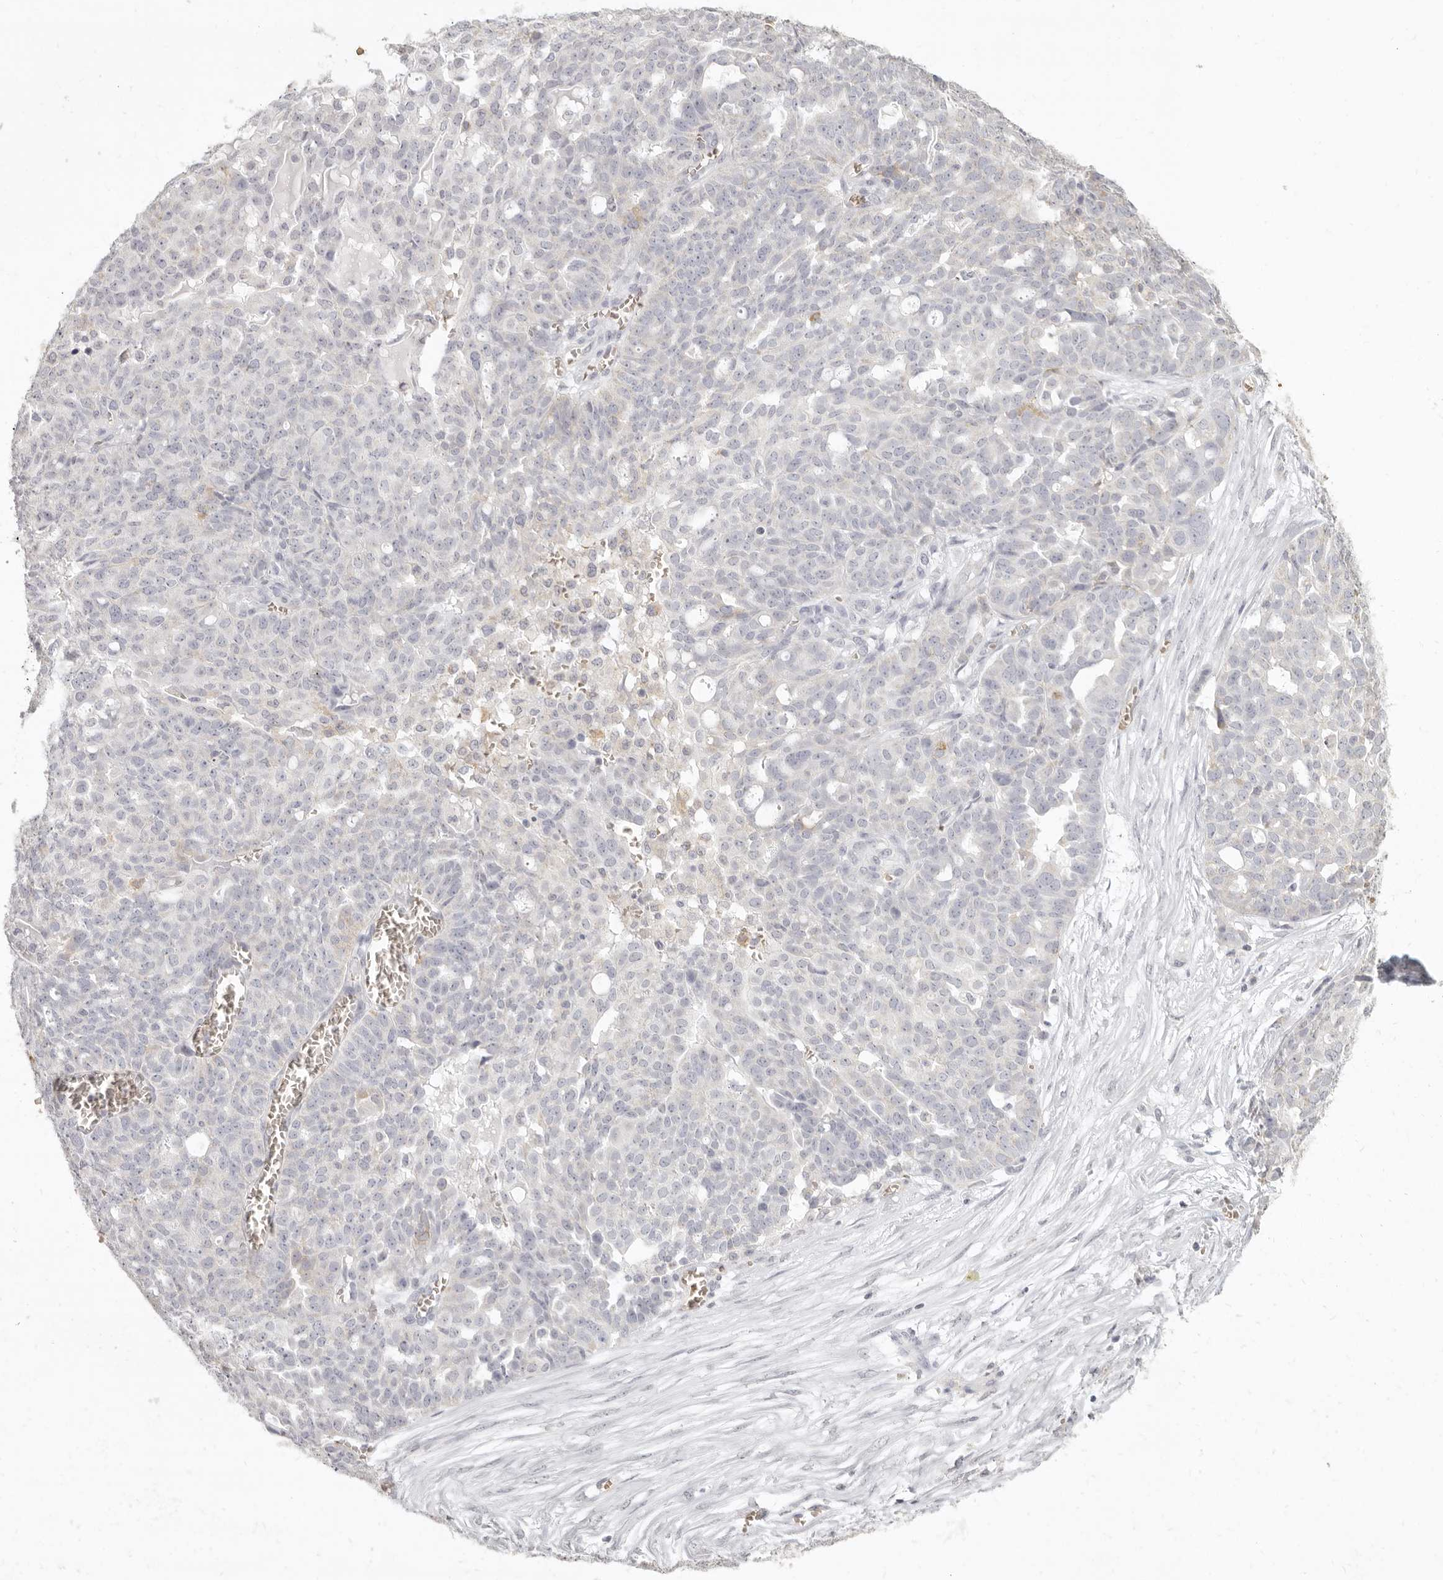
{"staining": {"intensity": "negative", "quantity": "none", "location": "none"}, "tissue": "ovarian cancer", "cell_type": "Tumor cells", "image_type": "cancer", "snomed": [{"axis": "morphology", "description": "Cystadenocarcinoma, serous, NOS"}, {"axis": "topography", "description": "Soft tissue"}, {"axis": "topography", "description": "Ovary"}], "caption": "Immunohistochemical staining of ovarian serous cystadenocarcinoma reveals no significant staining in tumor cells. (DAB immunohistochemistry (IHC) with hematoxylin counter stain).", "gene": "NIBAN1", "patient": {"sex": "female", "age": 57}}